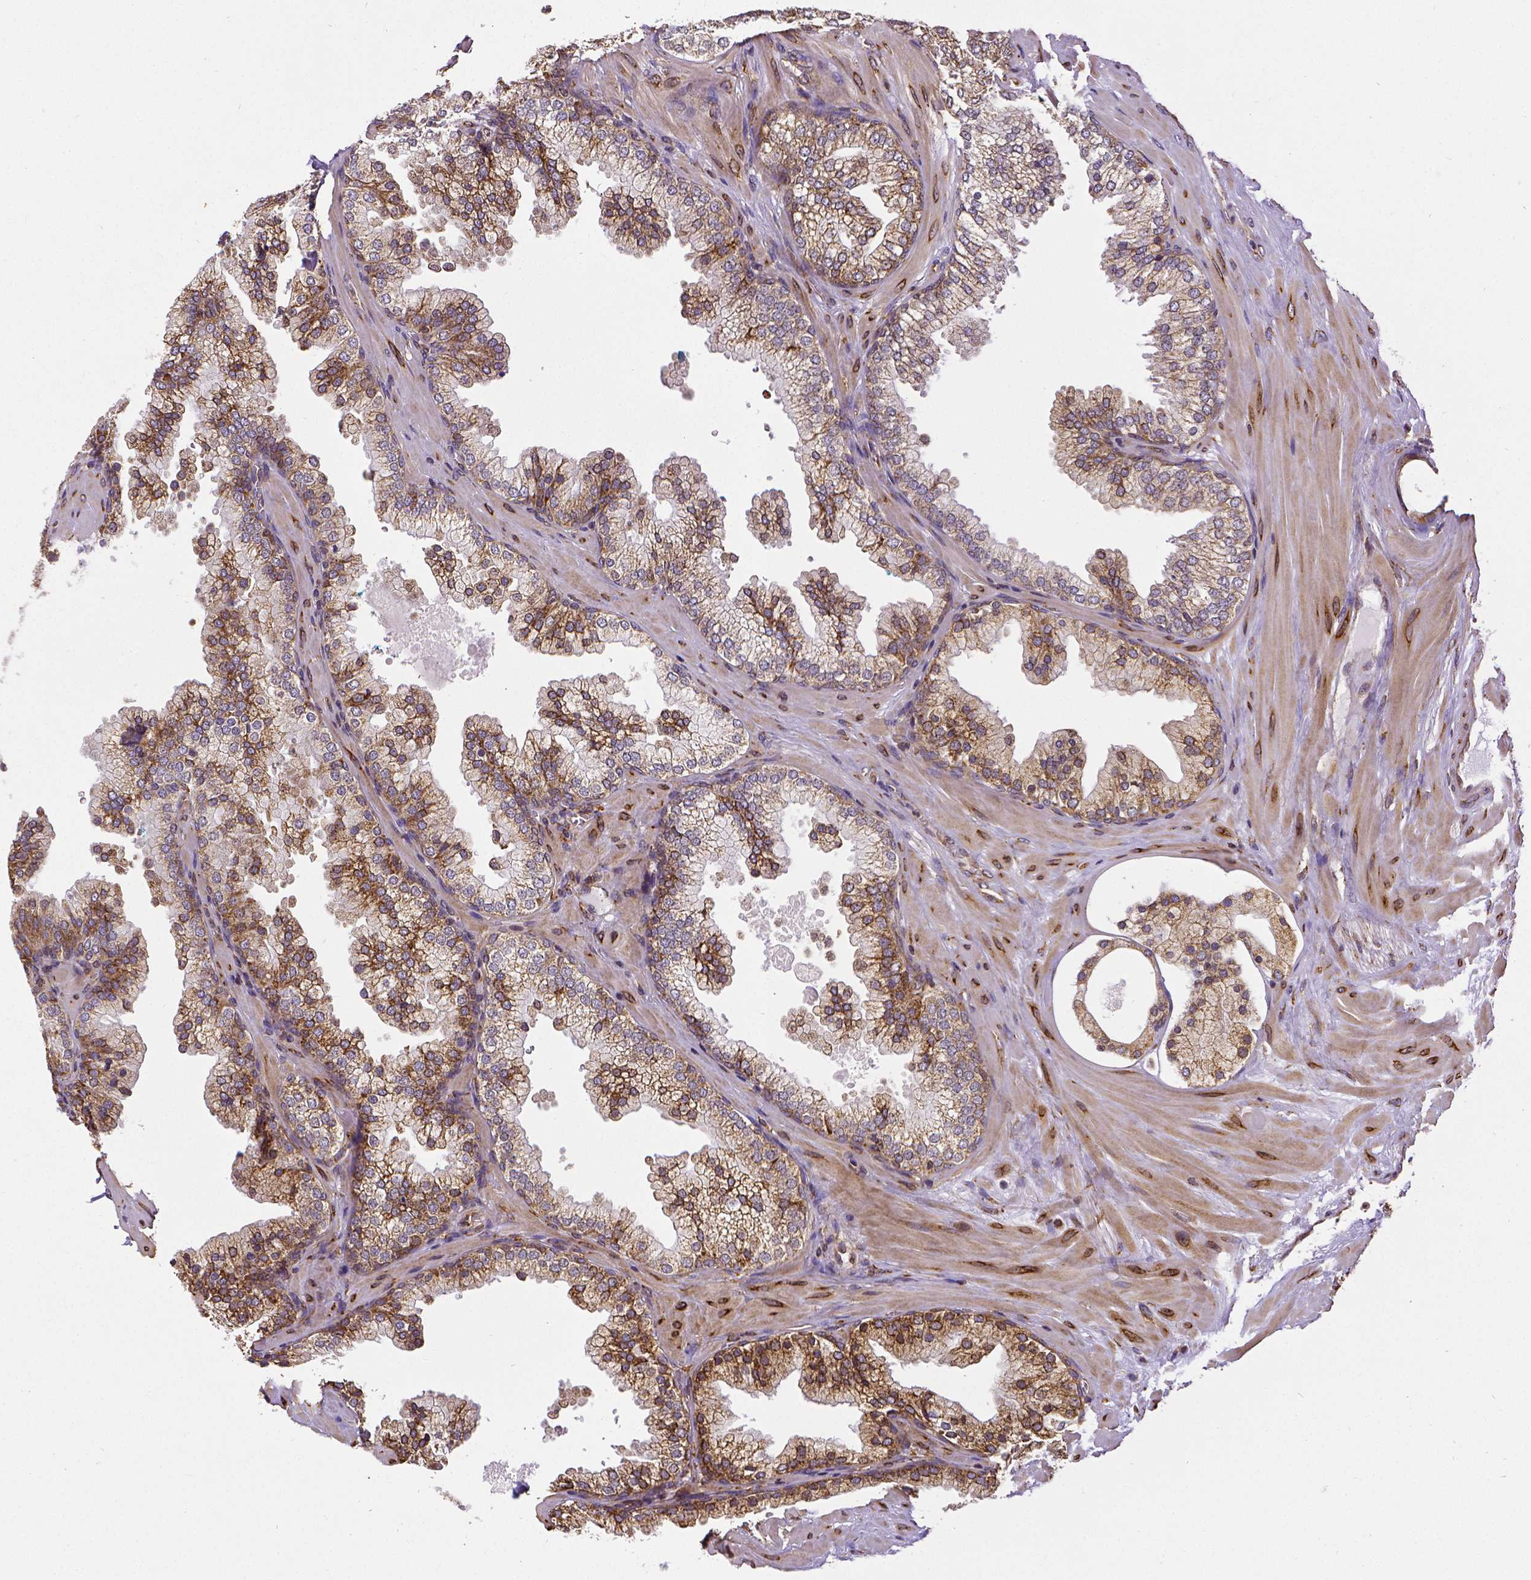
{"staining": {"intensity": "strong", "quantity": "25%-75%", "location": "cytoplasmic/membranous"}, "tissue": "prostate", "cell_type": "Glandular cells", "image_type": "normal", "snomed": [{"axis": "morphology", "description": "Normal tissue, NOS"}, {"axis": "topography", "description": "Prostate"}, {"axis": "topography", "description": "Peripheral nerve tissue"}], "caption": "Prostate was stained to show a protein in brown. There is high levels of strong cytoplasmic/membranous staining in about 25%-75% of glandular cells. Immunohistochemistry stains the protein of interest in brown and the nuclei are stained blue.", "gene": "MTDH", "patient": {"sex": "male", "age": 61}}